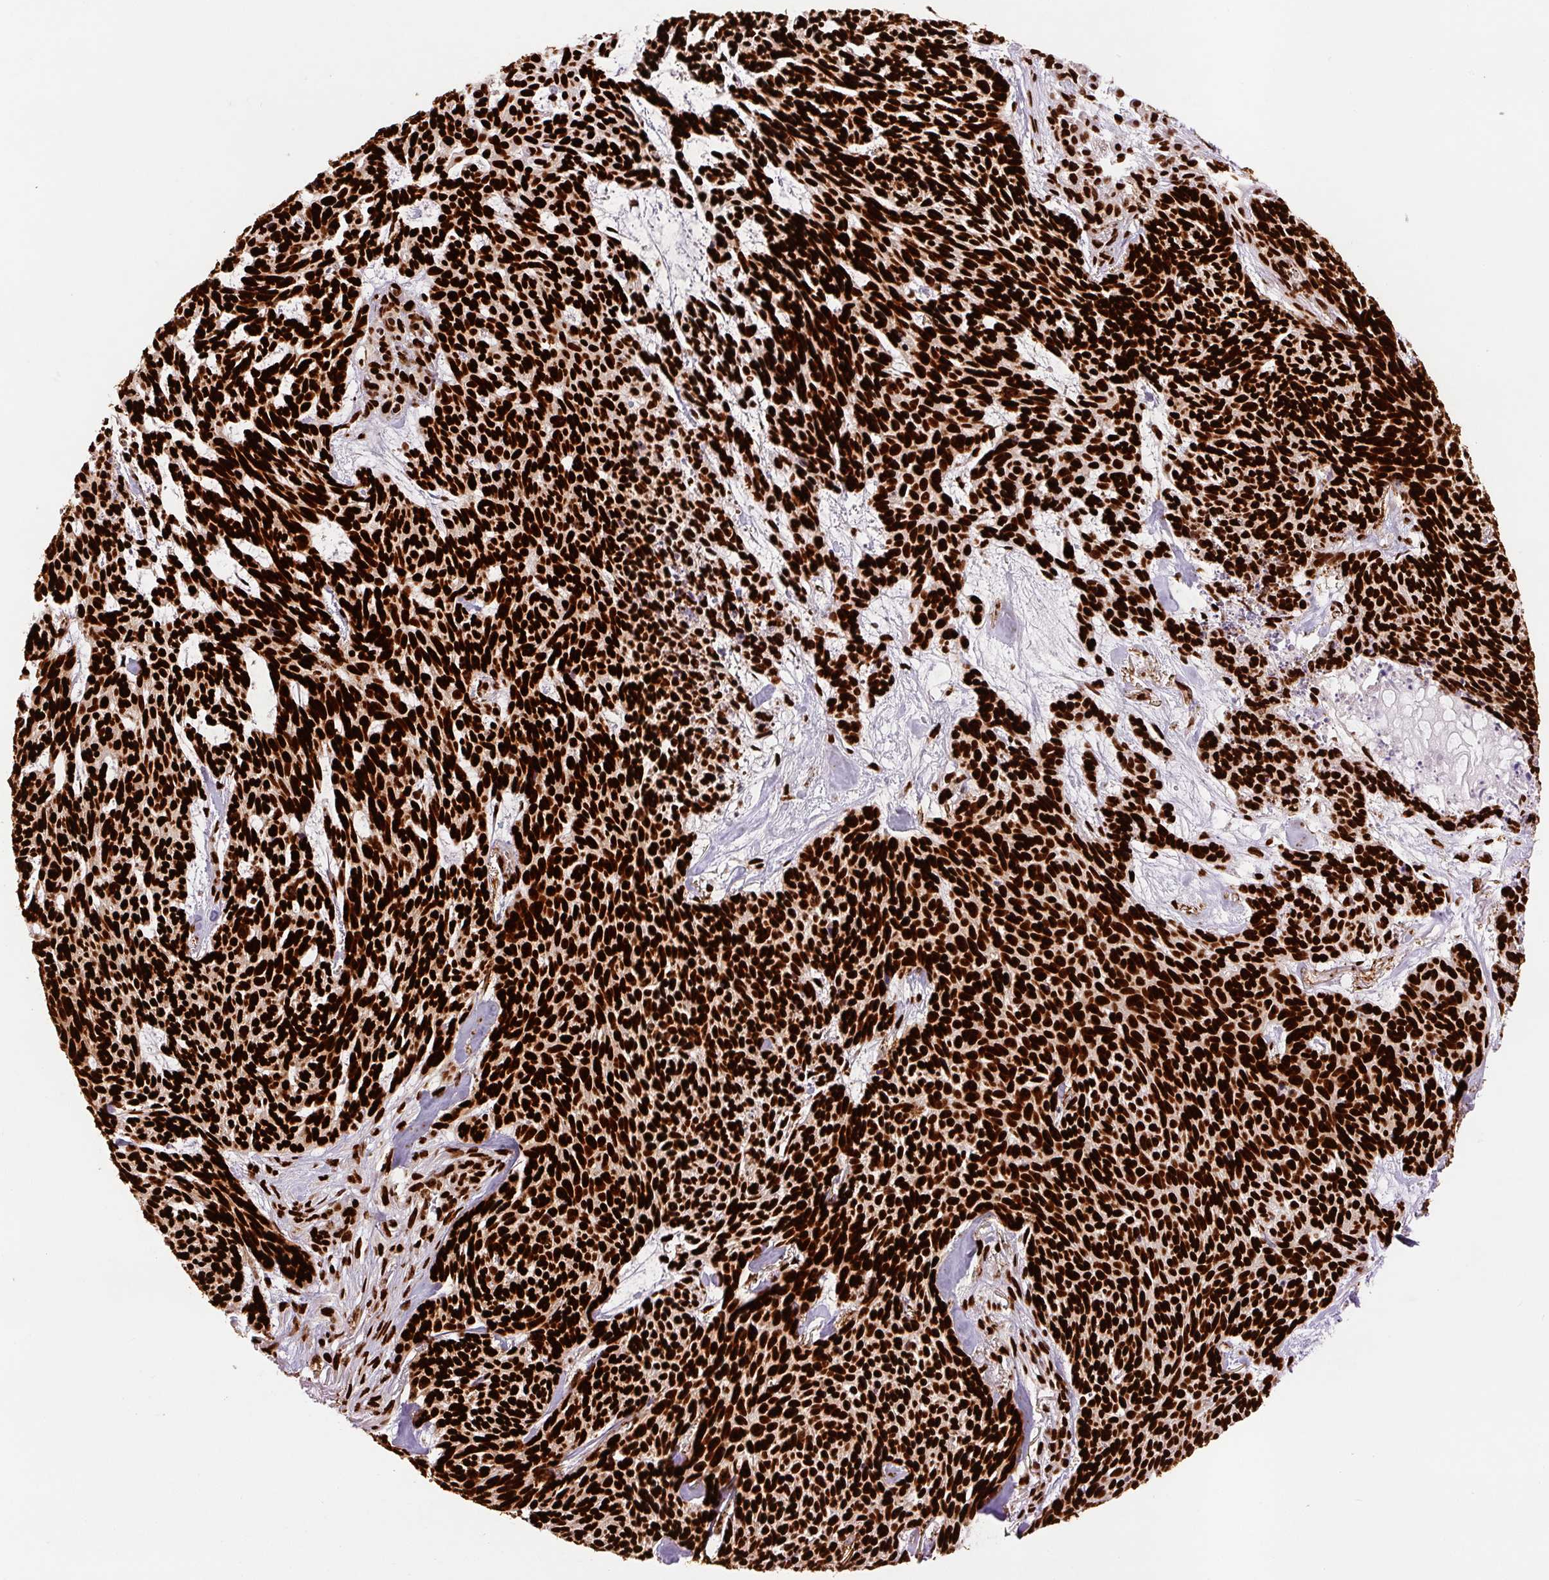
{"staining": {"intensity": "strong", "quantity": ">75%", "location": "nuclear"}, "tissue": "skin cancer", "cell_type": "Tumor cells", "image_type": "cancer", "snomed": [{"axis": "morphology", "description": "Basal cell carcinoma"}, {"axis": "topography", "description": "Skin"}], "caption": "This photomicrograph demonstrates immunohistochemistry staining of skin cancer (basal cell carcinoma), with high strong nuclear positivity in about >75% of tumor cells.", "gene": "FUS", "patient": {"sex": "female", "age": 93}}